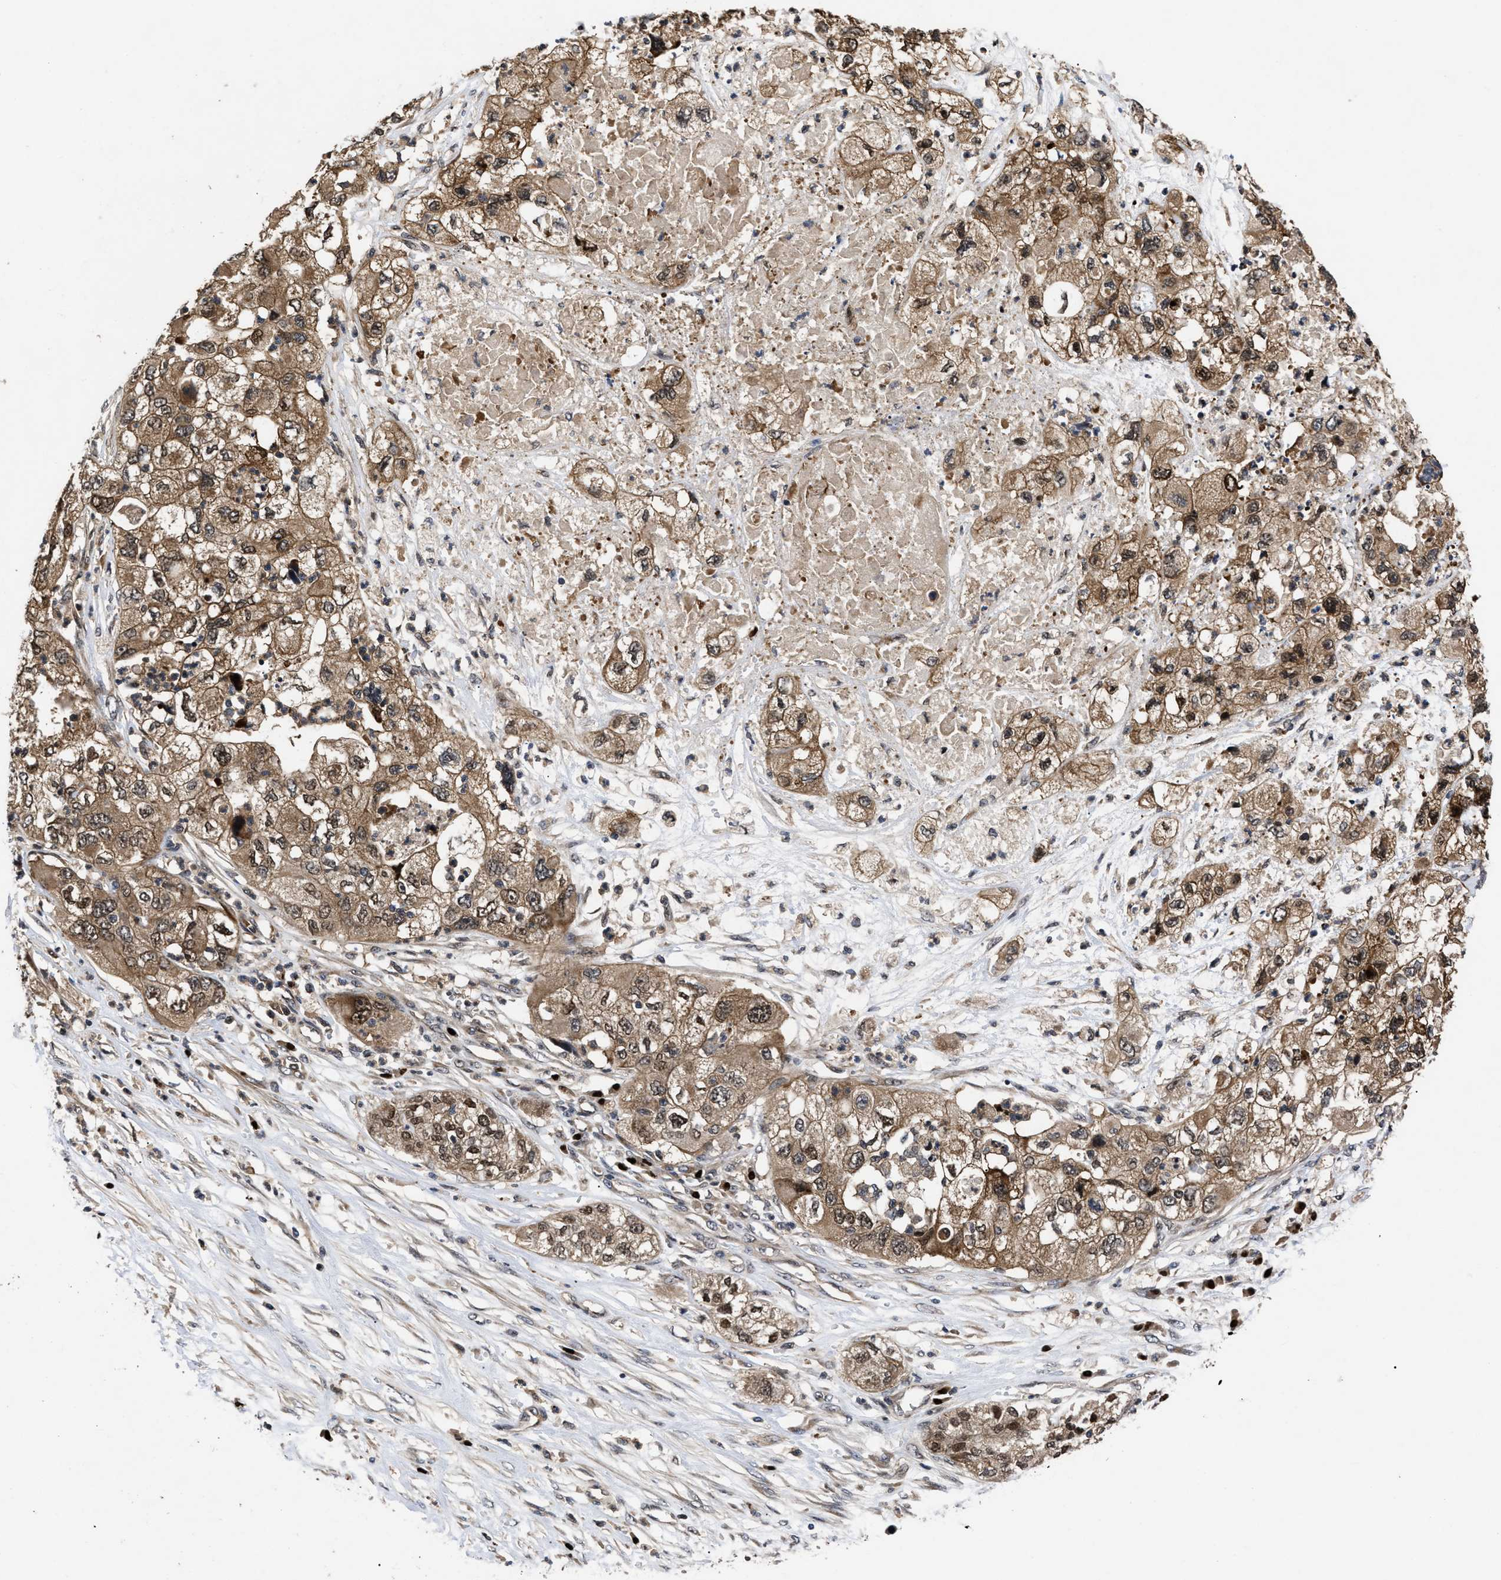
{"staining": {"intensity": "moderate", "quantity": ">75%", "location": "cytoplasmic/membranous,nuclear"}, "tissue": "pancreatic cancer", "cell_type": "Tumor cells", "image_type": "cancer", "snomed": [{"axis": "morphology", "description": "Adenocarcinoma, NOS"}, {"axis": "topography", "description": "Pancreas"}], "caption": "IHC photomicrograph of neoplastic tissue: human pancreatic cancer stained using IHC shows medium levels of moderate protein expression localized specifically in the cytoplasmic/membranous and nuclear of tumor cells, appearing as a cytoplasmic/membranous and nuclear brown color.", "gene": "FAM200A", "patient": {"sex": "female", "age": 78}}